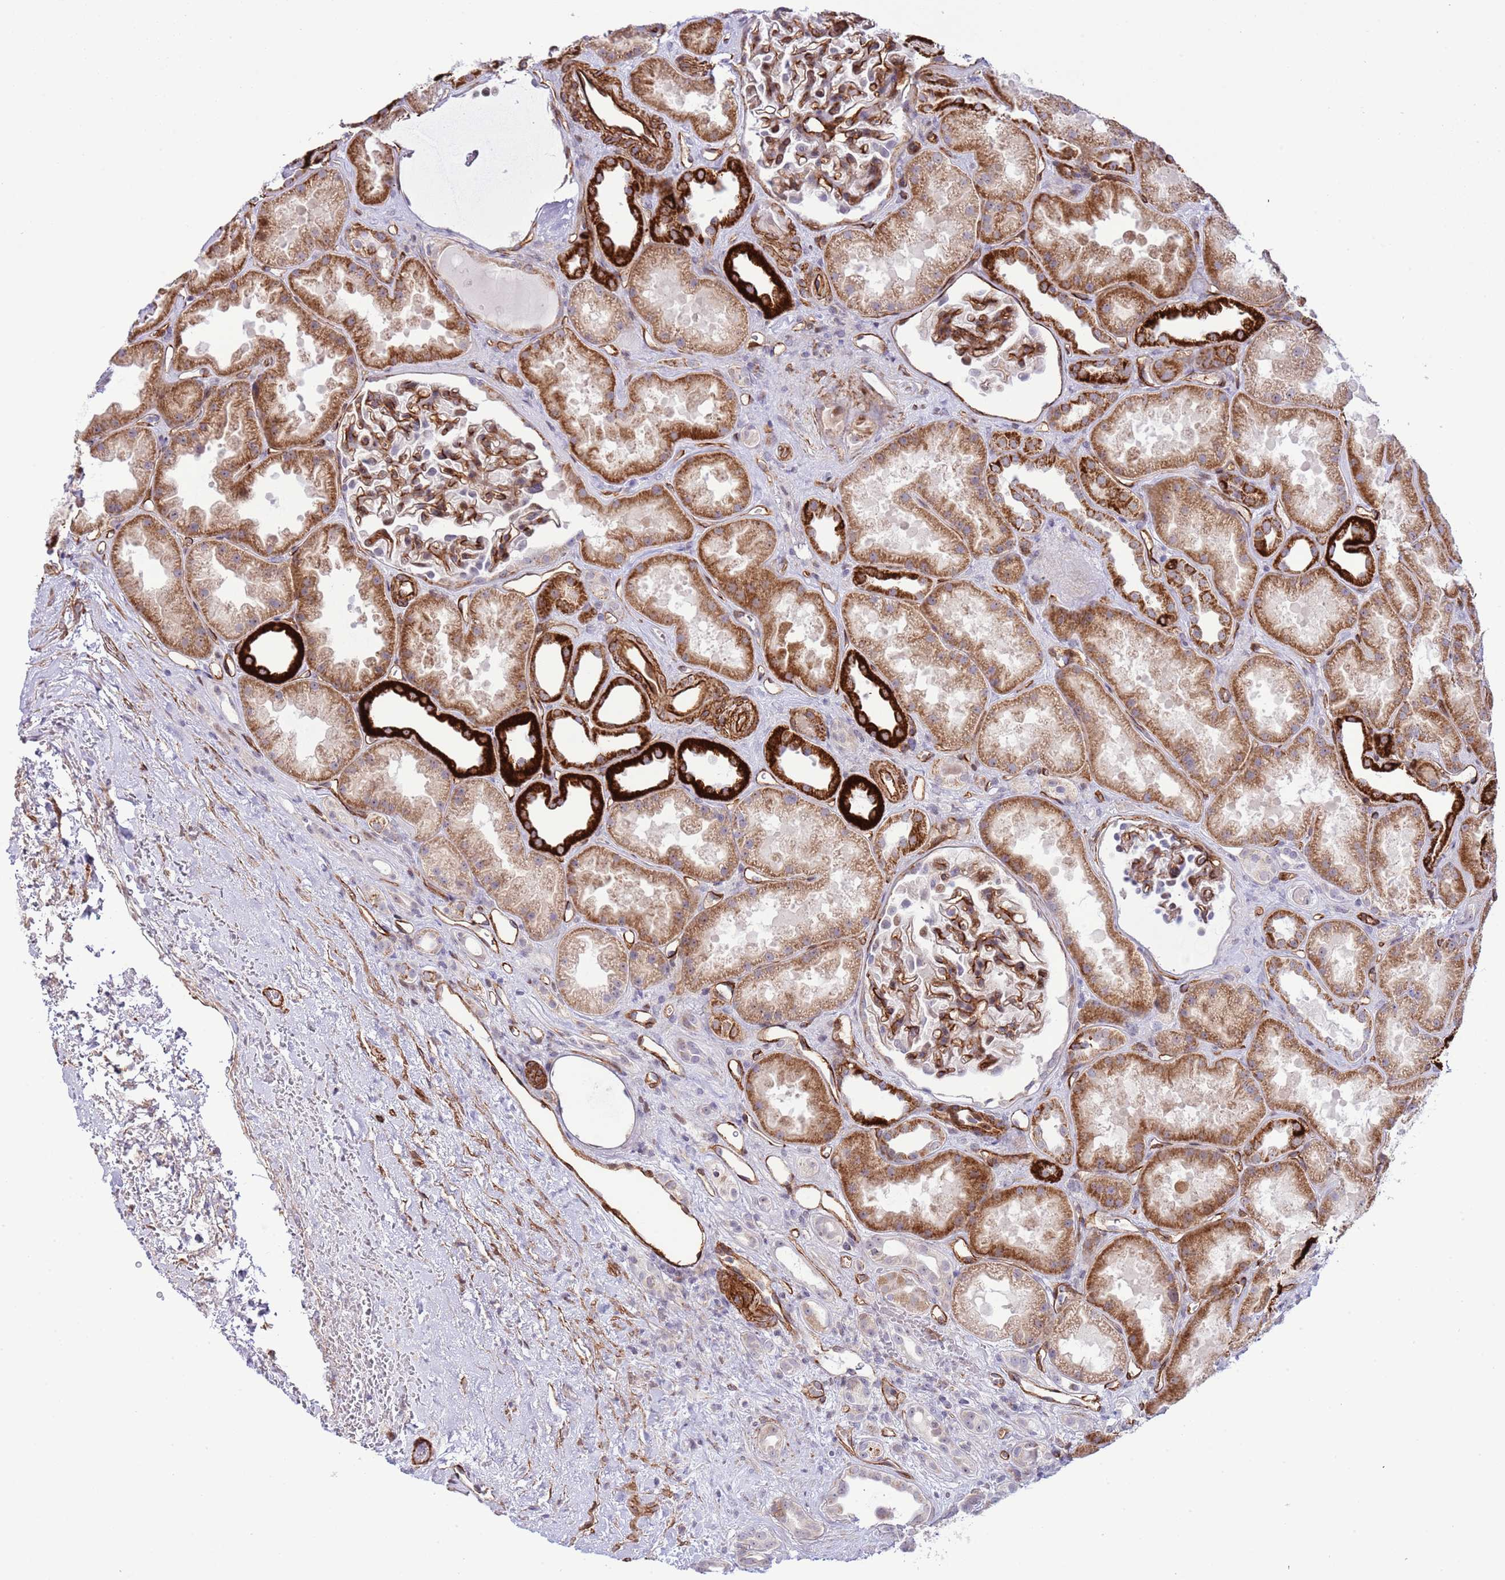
{"staining": {"intensity": "moderate", "quantity": "25%-75%", "location": "cytoplasmic/membranous"}, "tissue": "kidney", "cell_type": "Cells in glomeruli", "image_type": "normal", "snomed": [{"axis": "morphology", "description": "Normal tissue, NOS"}, {"axis": "topography", "description": "Kidney"}], "caption": "Moderate cytoplasmic/membranous staining for a protein is identified in approximately 25%-75% of cells in glomeruli of unremarkable kidney using immunohistochemistry.", "gene": "NEK3", "patient": {"sex": "male", "age": 61}}